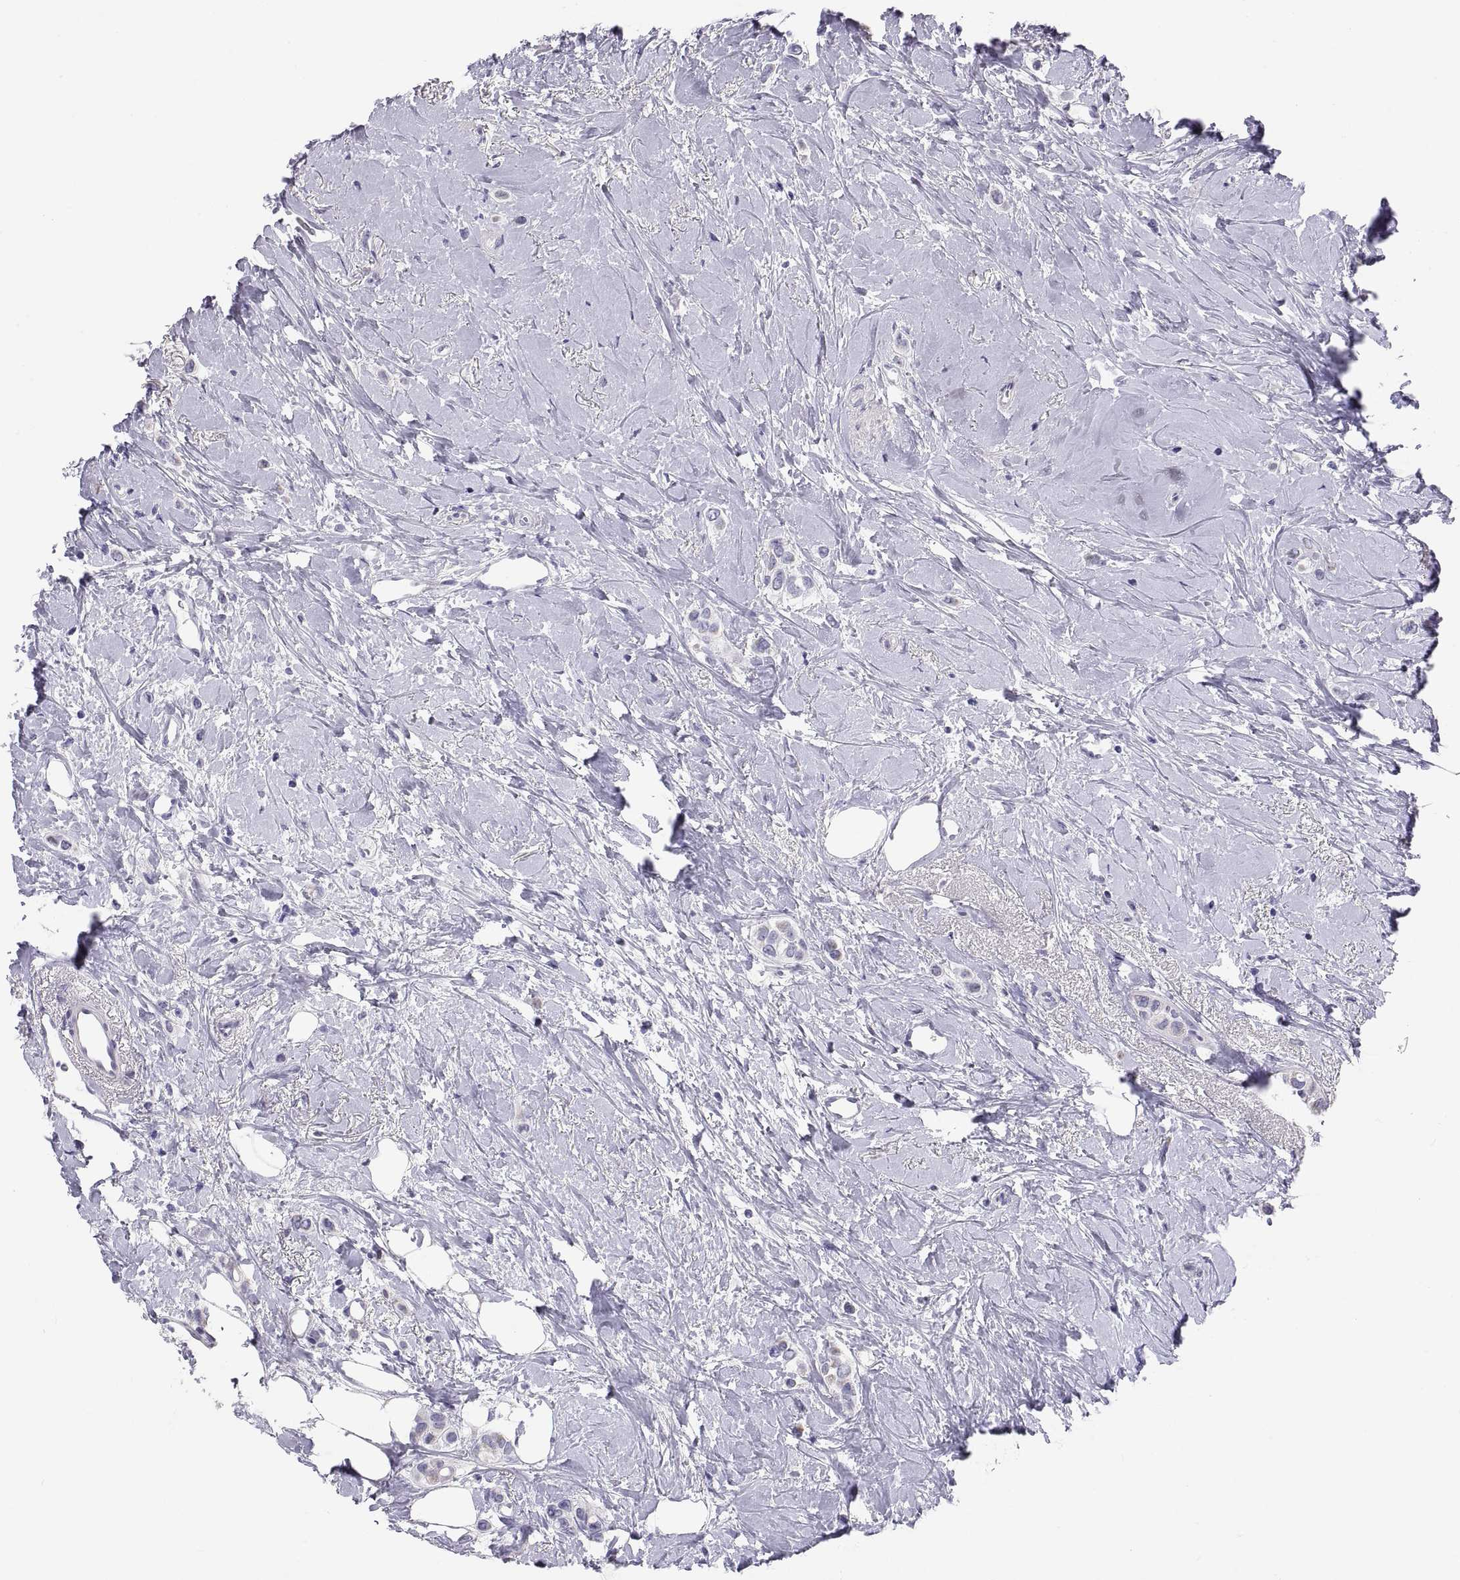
{"staining": {"intensity": "negative", "quantity": "none", "location": "none"}, "tissue": "breast cancer", "cell_type": "Tumor cells", "image_type": "cancer", "snomed": [{"axis": "morphology", "description": "Lobular carcinoma"}, {"axis": "topography", "description": "Breast"}], "caption": "DAB (3,3'-diaminobenzidine) immunohistochemical staining of breast lobular carcinoma reveals no significant expression in tumor cells.", "gene": "FAM170A", "patient": {"sex": "female", "age": 66}}